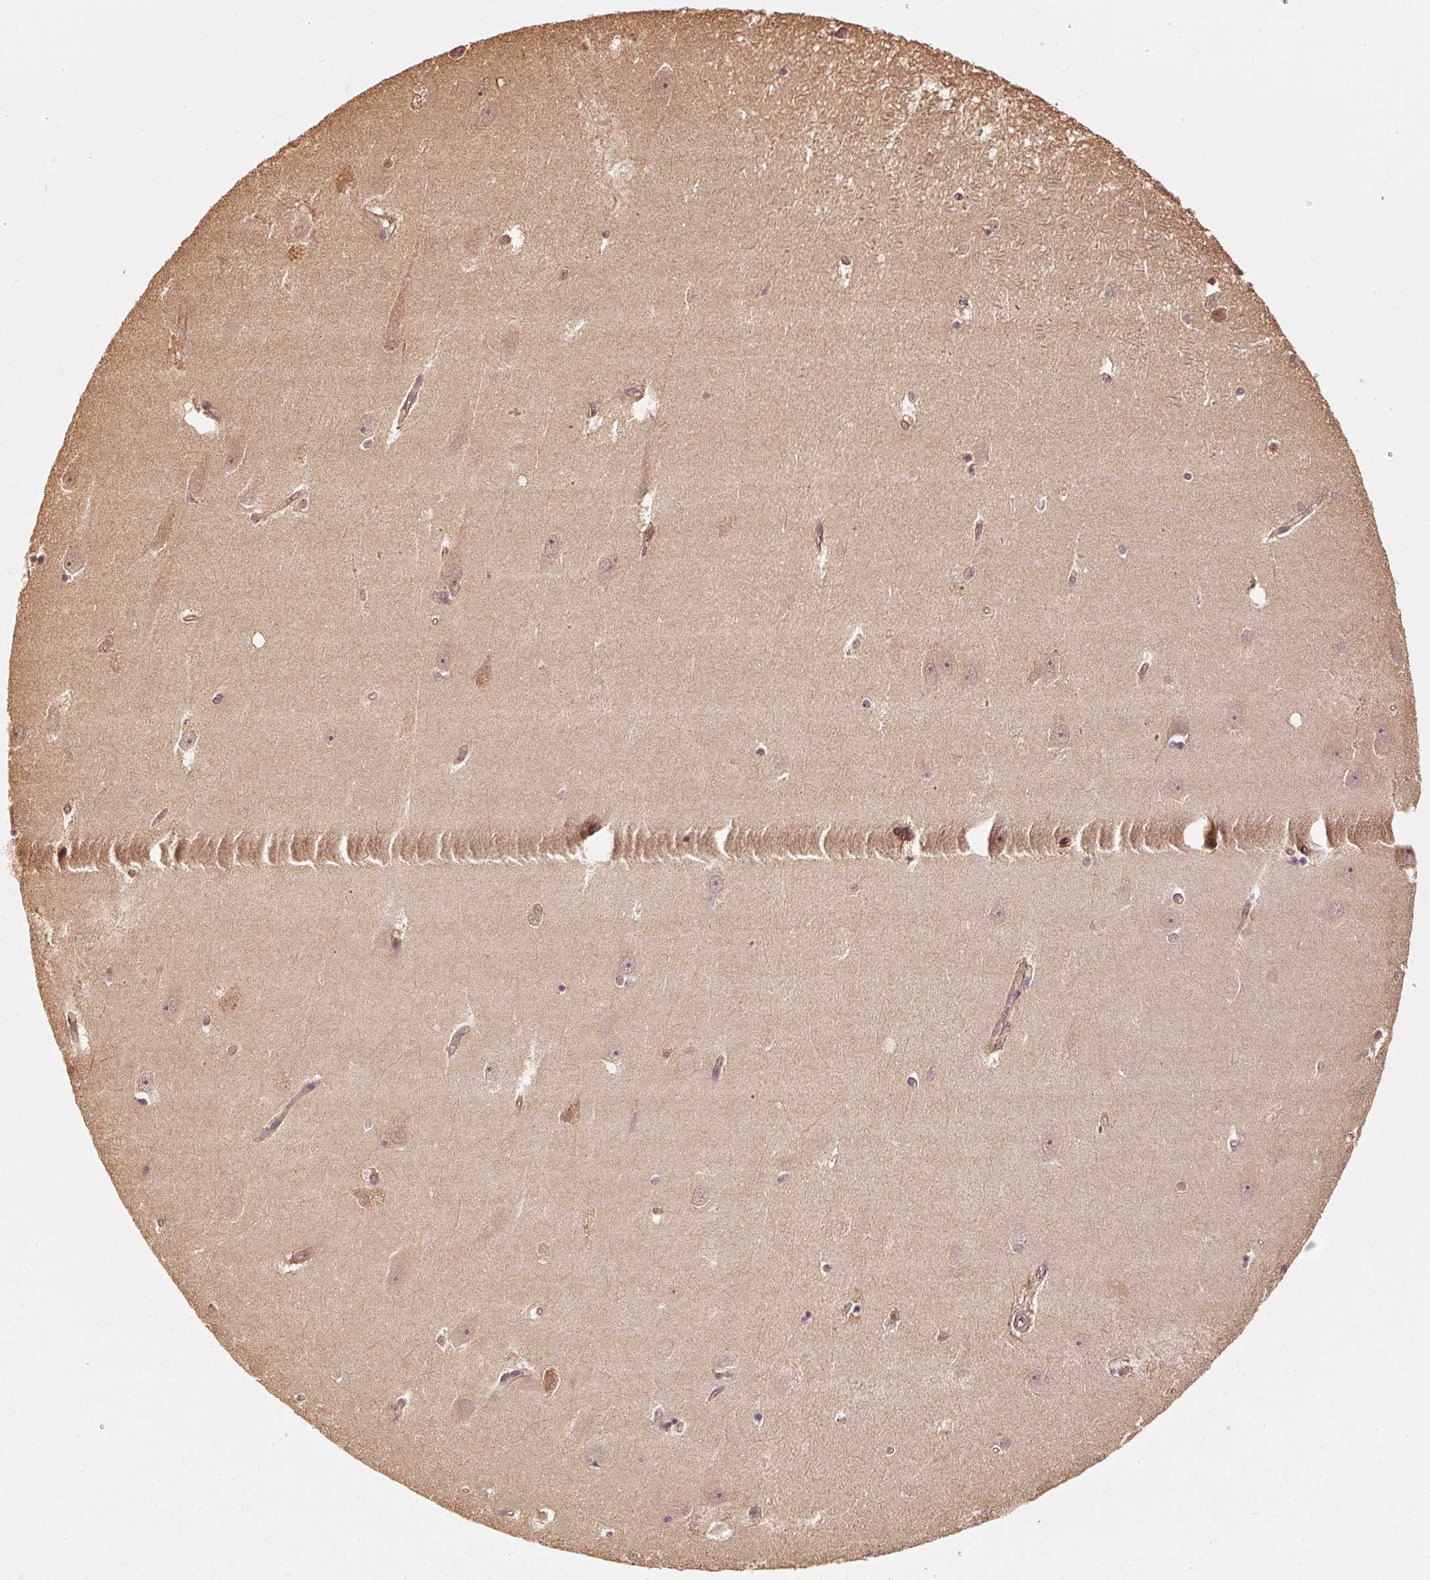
{"staining": {"intensity": "moderate", "quantity": "<25%", "location": "cytoplasmic/membranous"}, "tissue": "hippocampus", "cell_type": "Glial cells", "image_type": "normal", "snomed": [{"axis": "morphology", "description": "Normal tissue, NOS"}, {"axis": "topography", "description": "Hippocampus"}], "caption": "A high-resolution micrograph shows IHC staining of normal hippocampus, which demonstrates moderate cytoplasmic/membranous expression in approximately <25% of glial cells.", "gene": "STAU1", "patient": {"sex": "female", "age": 64}}